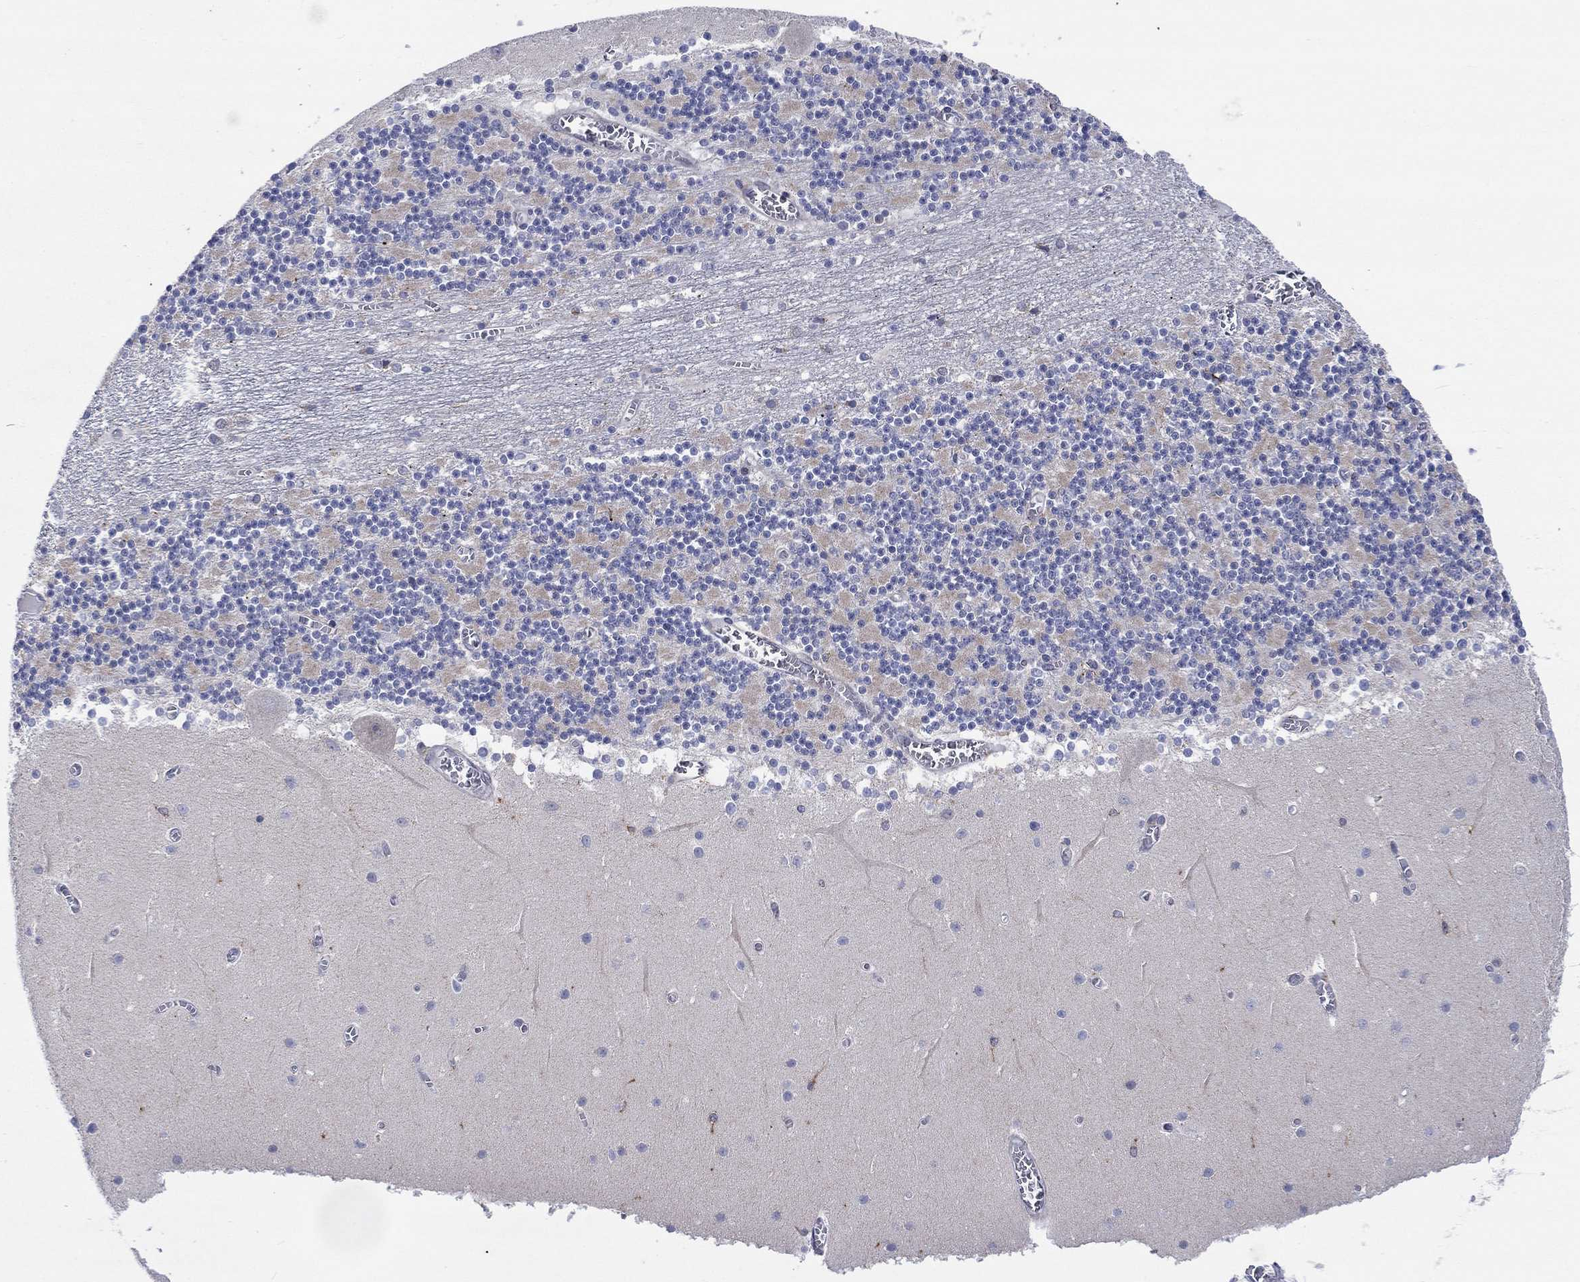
{"staining": {"intensity": "weak", "quantity": "<25%", "location": "cytoplasmic/membranous"}, "tissue": "cerebellum", "cell_type": "Cells in granular layer", "image_type": "normal", "snomed": [{"axis": "morphology", "description": "Normal tissue, NOS"}, {"axis": "topography", "description": "Cerebellum"}], "caption": "This image is of unremarkable cerebellum stained with IHC to label a protein in brown with the nuclei are counter-stained blue. There is no positivity in cells in granular layer.", "gene": "SLC35F2", "patient": {"sex": "female", "age": 28}}